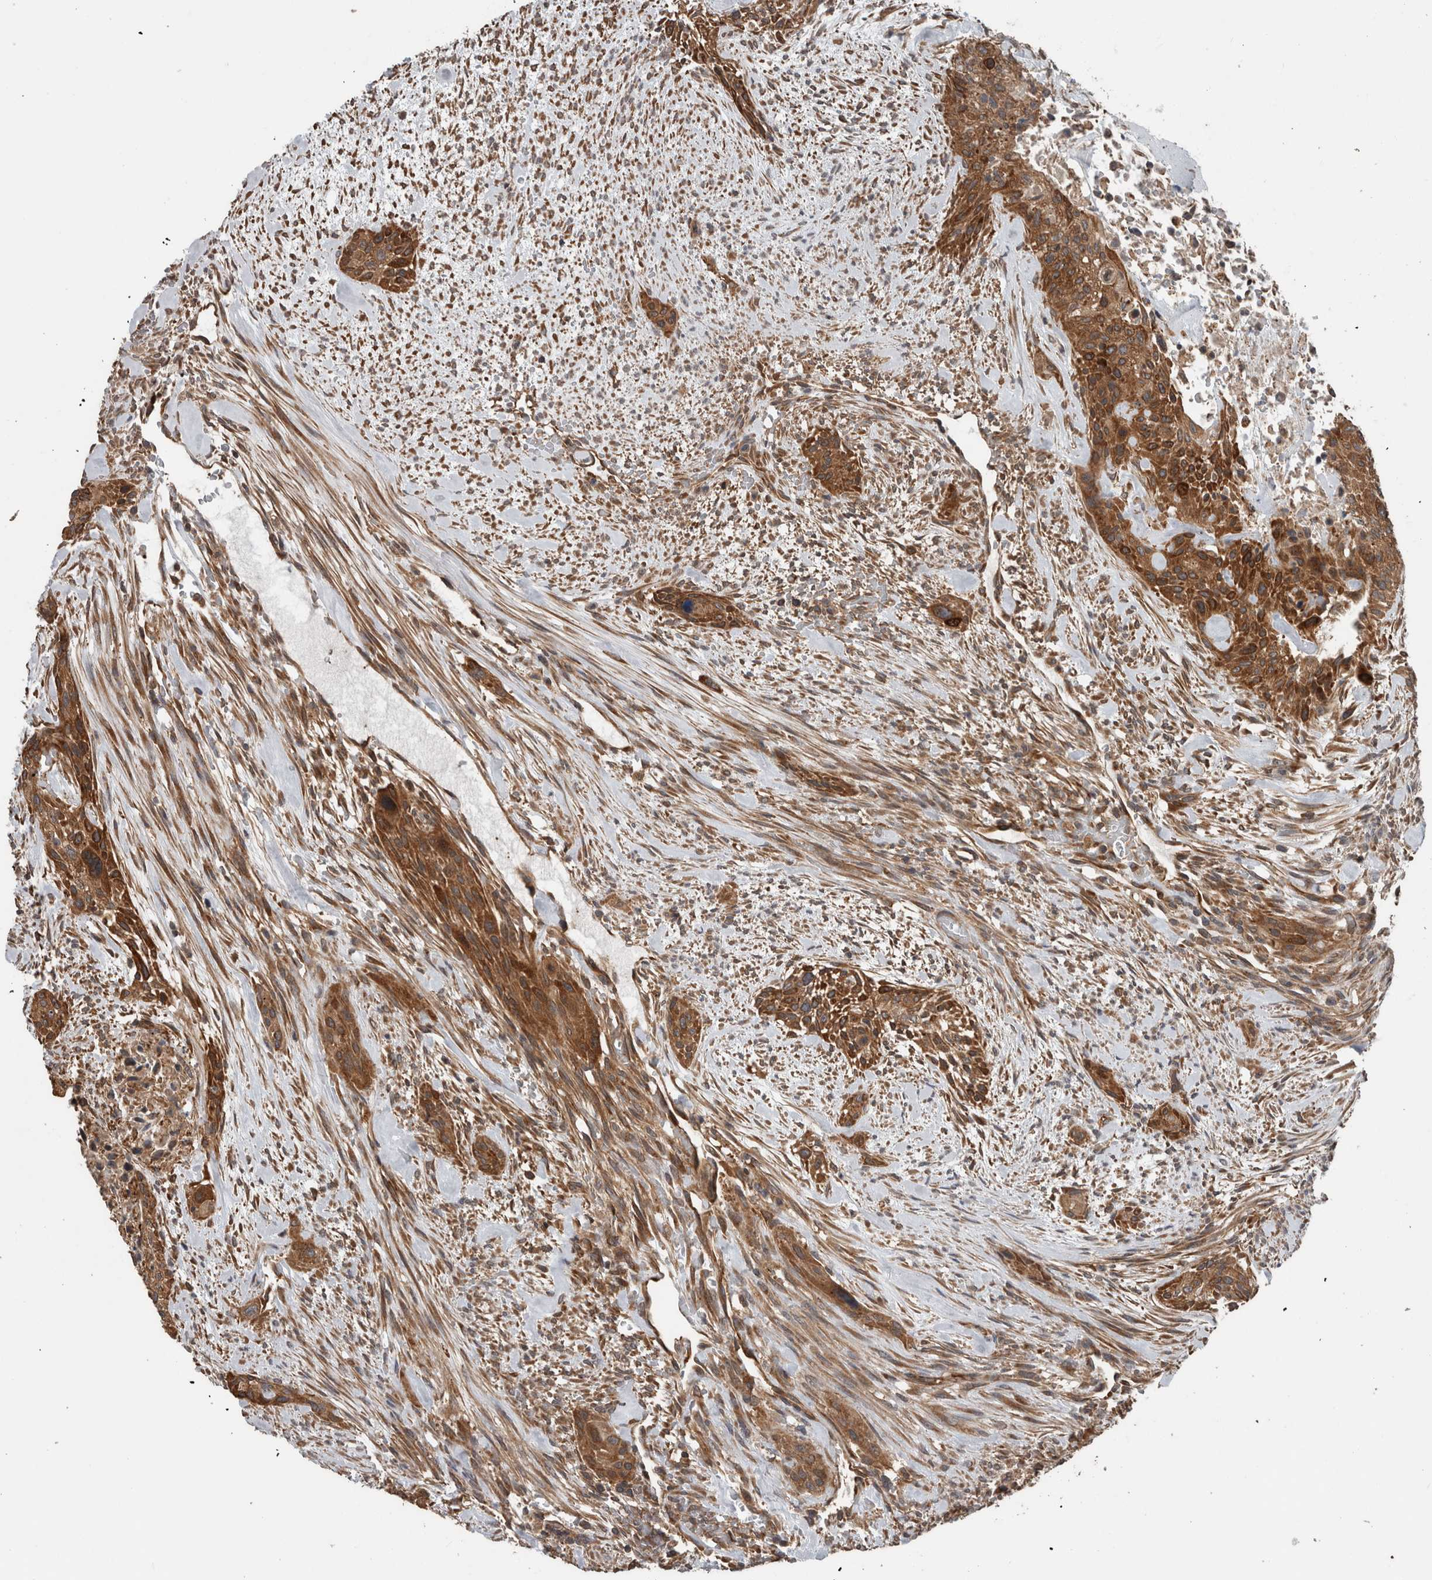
{"staining": {"intensity": "moderate", "quantity": ">75%", "location": "cytoplasmic/membranous"}, "tissue": "urothelial cancer", "cell_type": "Tumor cells", "image_type": "cancer", "snomed": [{"axis": "morphology", "description": "Urothelial carcinoma, High grade"}, {"axis": "topography", "description": "Urinary bladder"}], "caption": "An image of human urothelial carcinoma (high-grade) stained for a protein displays moderate cytoplasmic/membranous brown staining in tumor cells.", "gene": "RIOK3", "patient": {"sex": "male", "age": 35}}